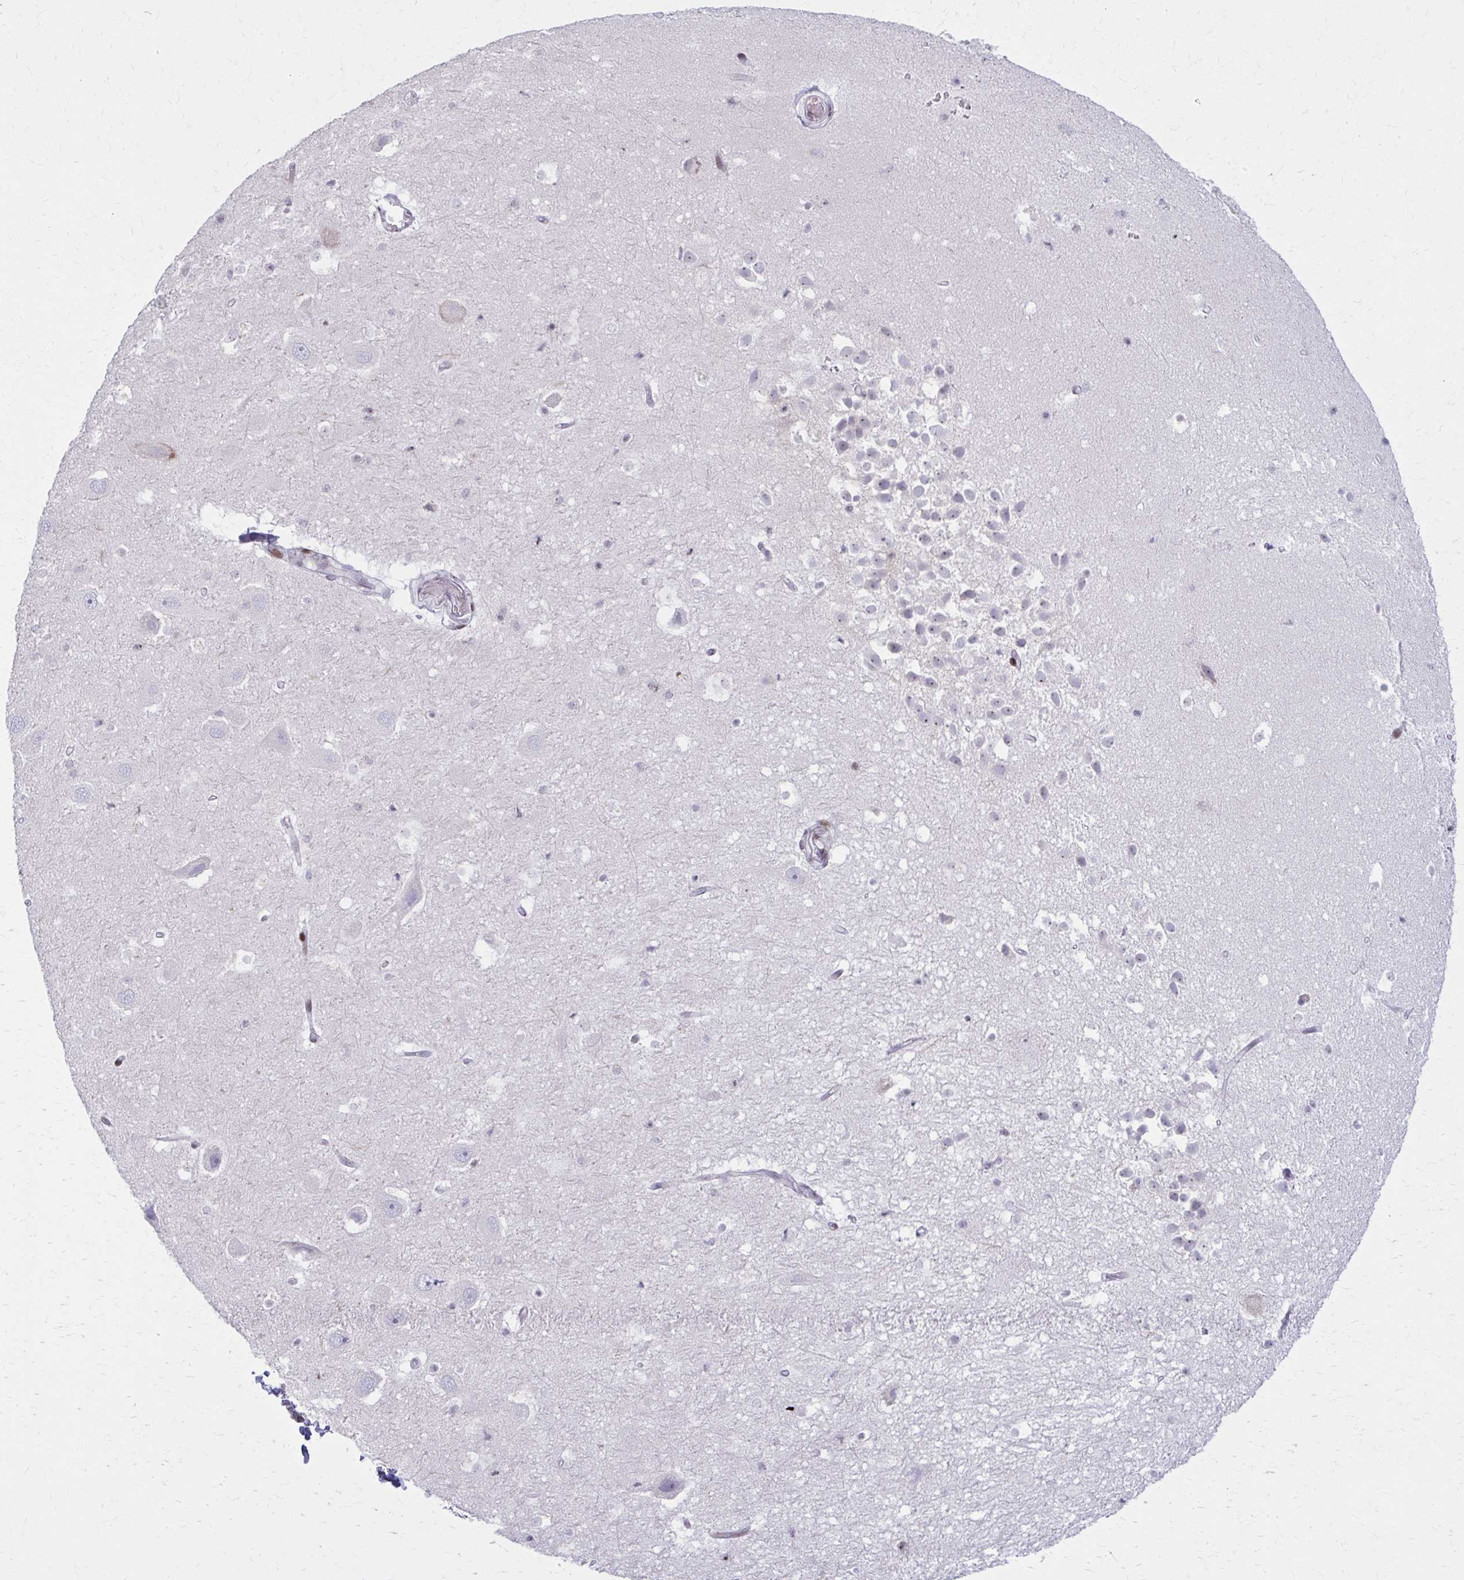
{"staining": {"intensity": "negative", "quantity": "none", "location": "none"}, "tissue": "hippocampus", "cell_type": "Glial cells", "image_type": "normal", "snomed": [{"axis": "morphology", "description": "Normal tissue, NOS"}, {"axis": "topography", "description": "Hippocampus"}], "caption": "Human hippocampus stained for a protein using immunohistochemistry displays no expression in glial cells.", "gene": "AP5M1", "patient": {"sex": "male", "age": 26}}